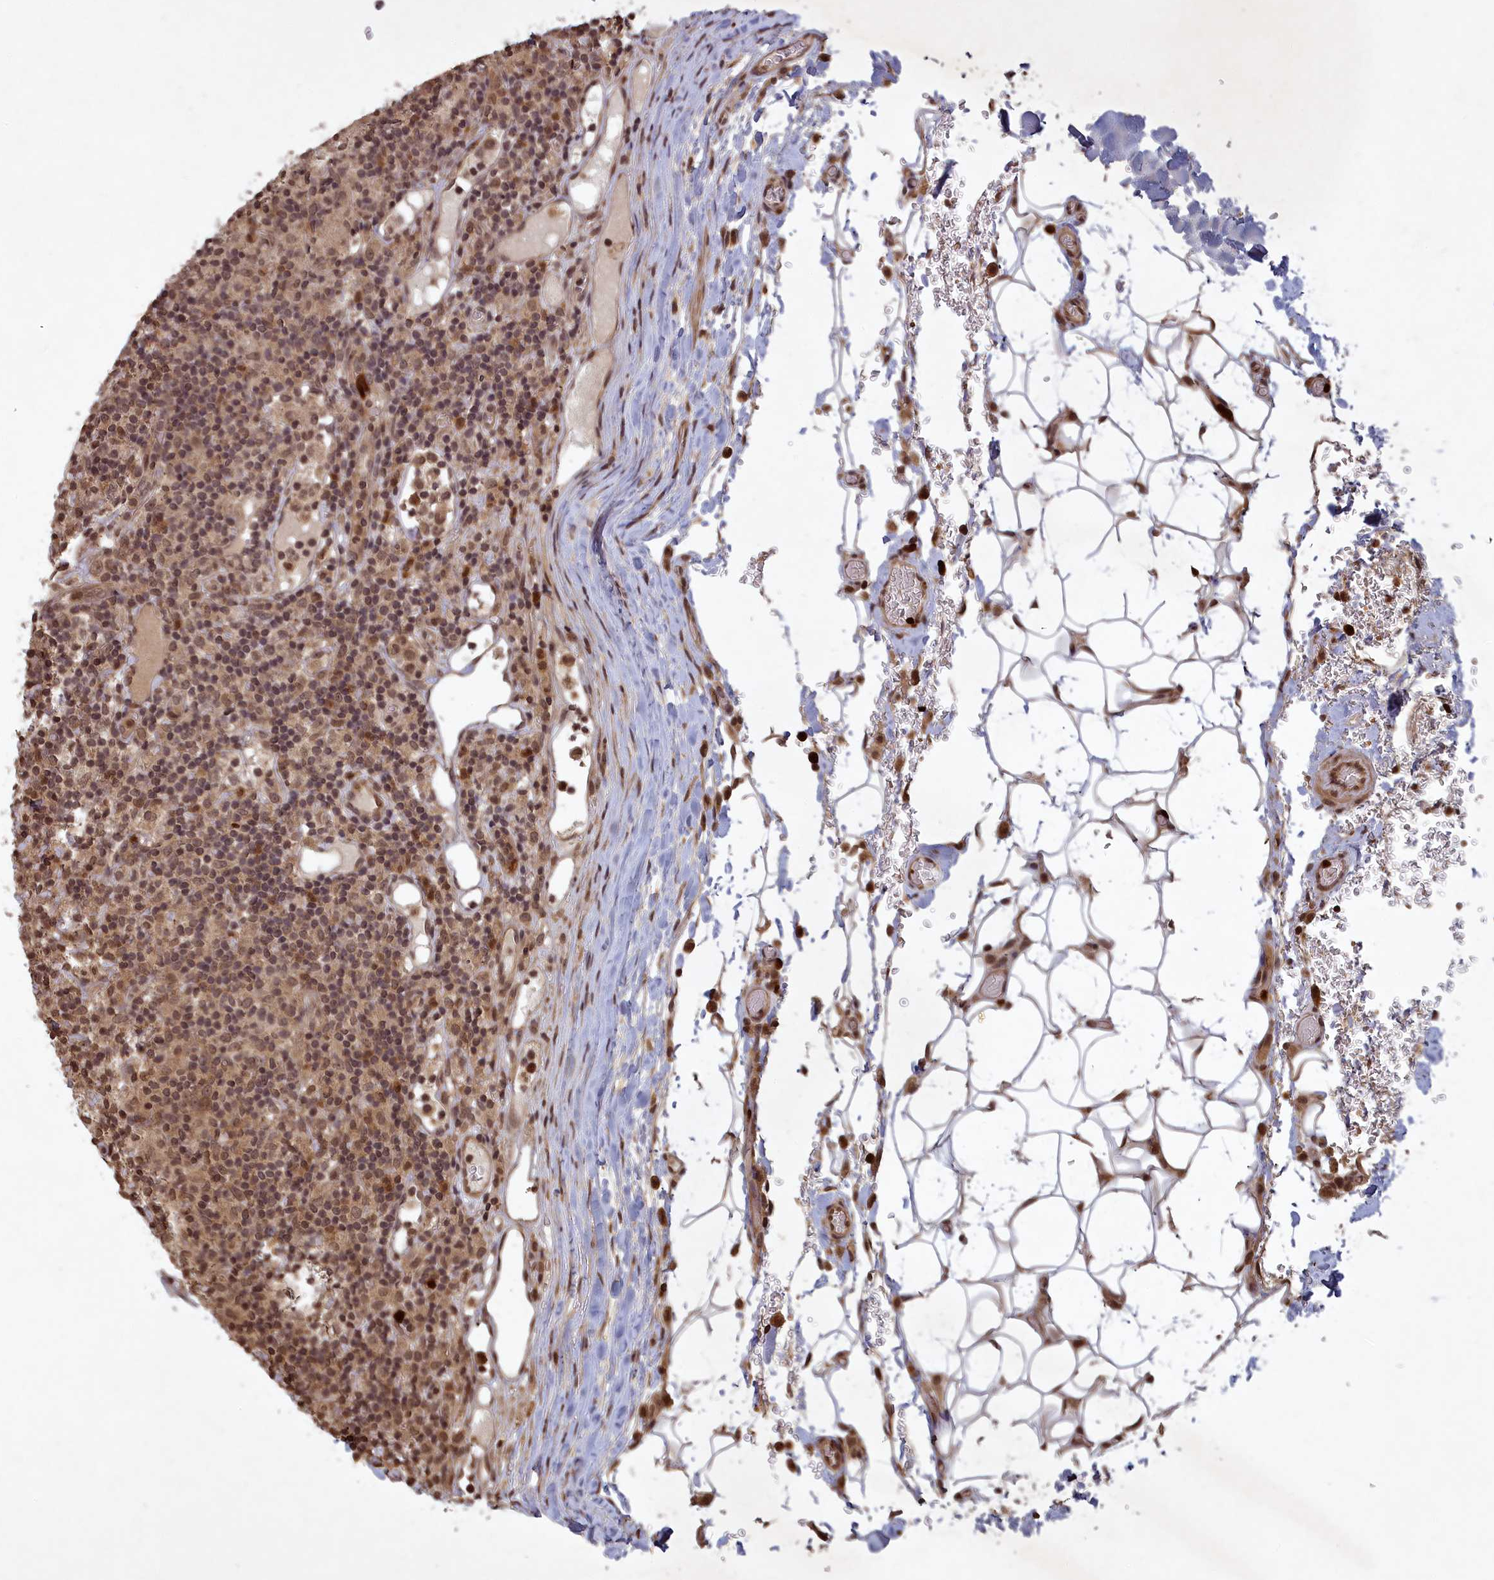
{"staining": {"intensity": "weak", "quantity": ">75%", "location": "nuclear"}, "tissue": "lymphoma", "cell_type": "Tumor cells", "image_type": "cancer", "snomed": [{"axis": "morphology", "description": "Hodgkin's disease, NOS"}, {"axis": "topography", "description": "Lymph node"}], "caption": "The histopathology image shows a brown stain indicating the presence of a protein in the nuclear of tumor cells in lymphoma.", "gene": "SRMS", "patient": {"sex": "male", "age": 70}}